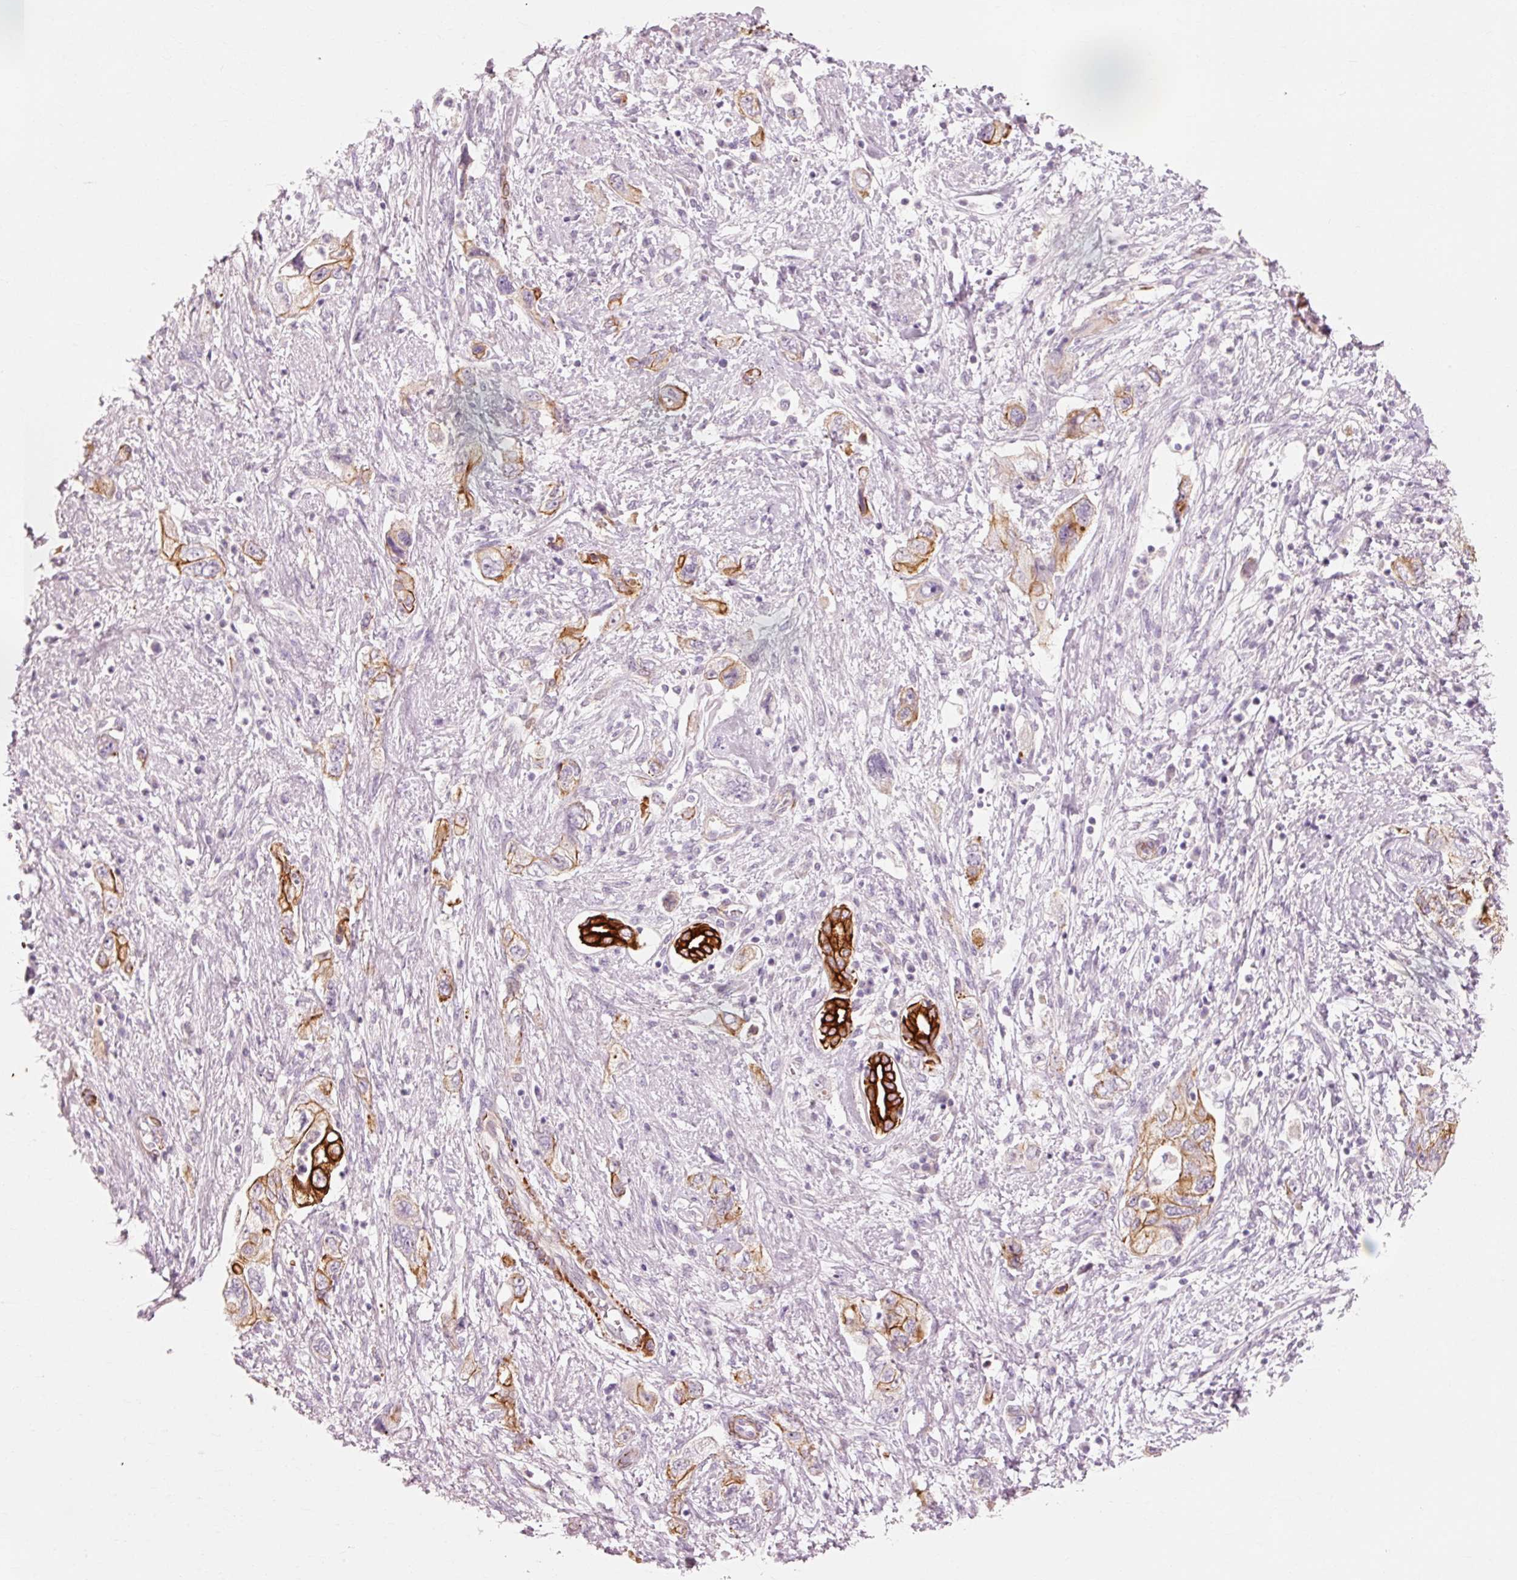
{"staining": {"intensity": "strong", "quantity": "25%-75%", "location": "cytoplasmic/membranous"}, "tissue": "pancreatic cancer", "cell_type": "Tumor cells", "image_type": "cancer", "snomed": [{"axis": "morphology", "description": "Adenocarcinoma, NOS"}, {"axis": "topography", "description": "Pancreas"}], "caption": "Pancreatic cancer was stained to show a protein in brown. There is high levels of strong cytoplasmic/membranous positivity in about 25%-75% of tumor cells. (IHC, brightfield microscopy, high magnification).", "gene": "TRIM73", "patient": {"sex": "female", "age": 73}}